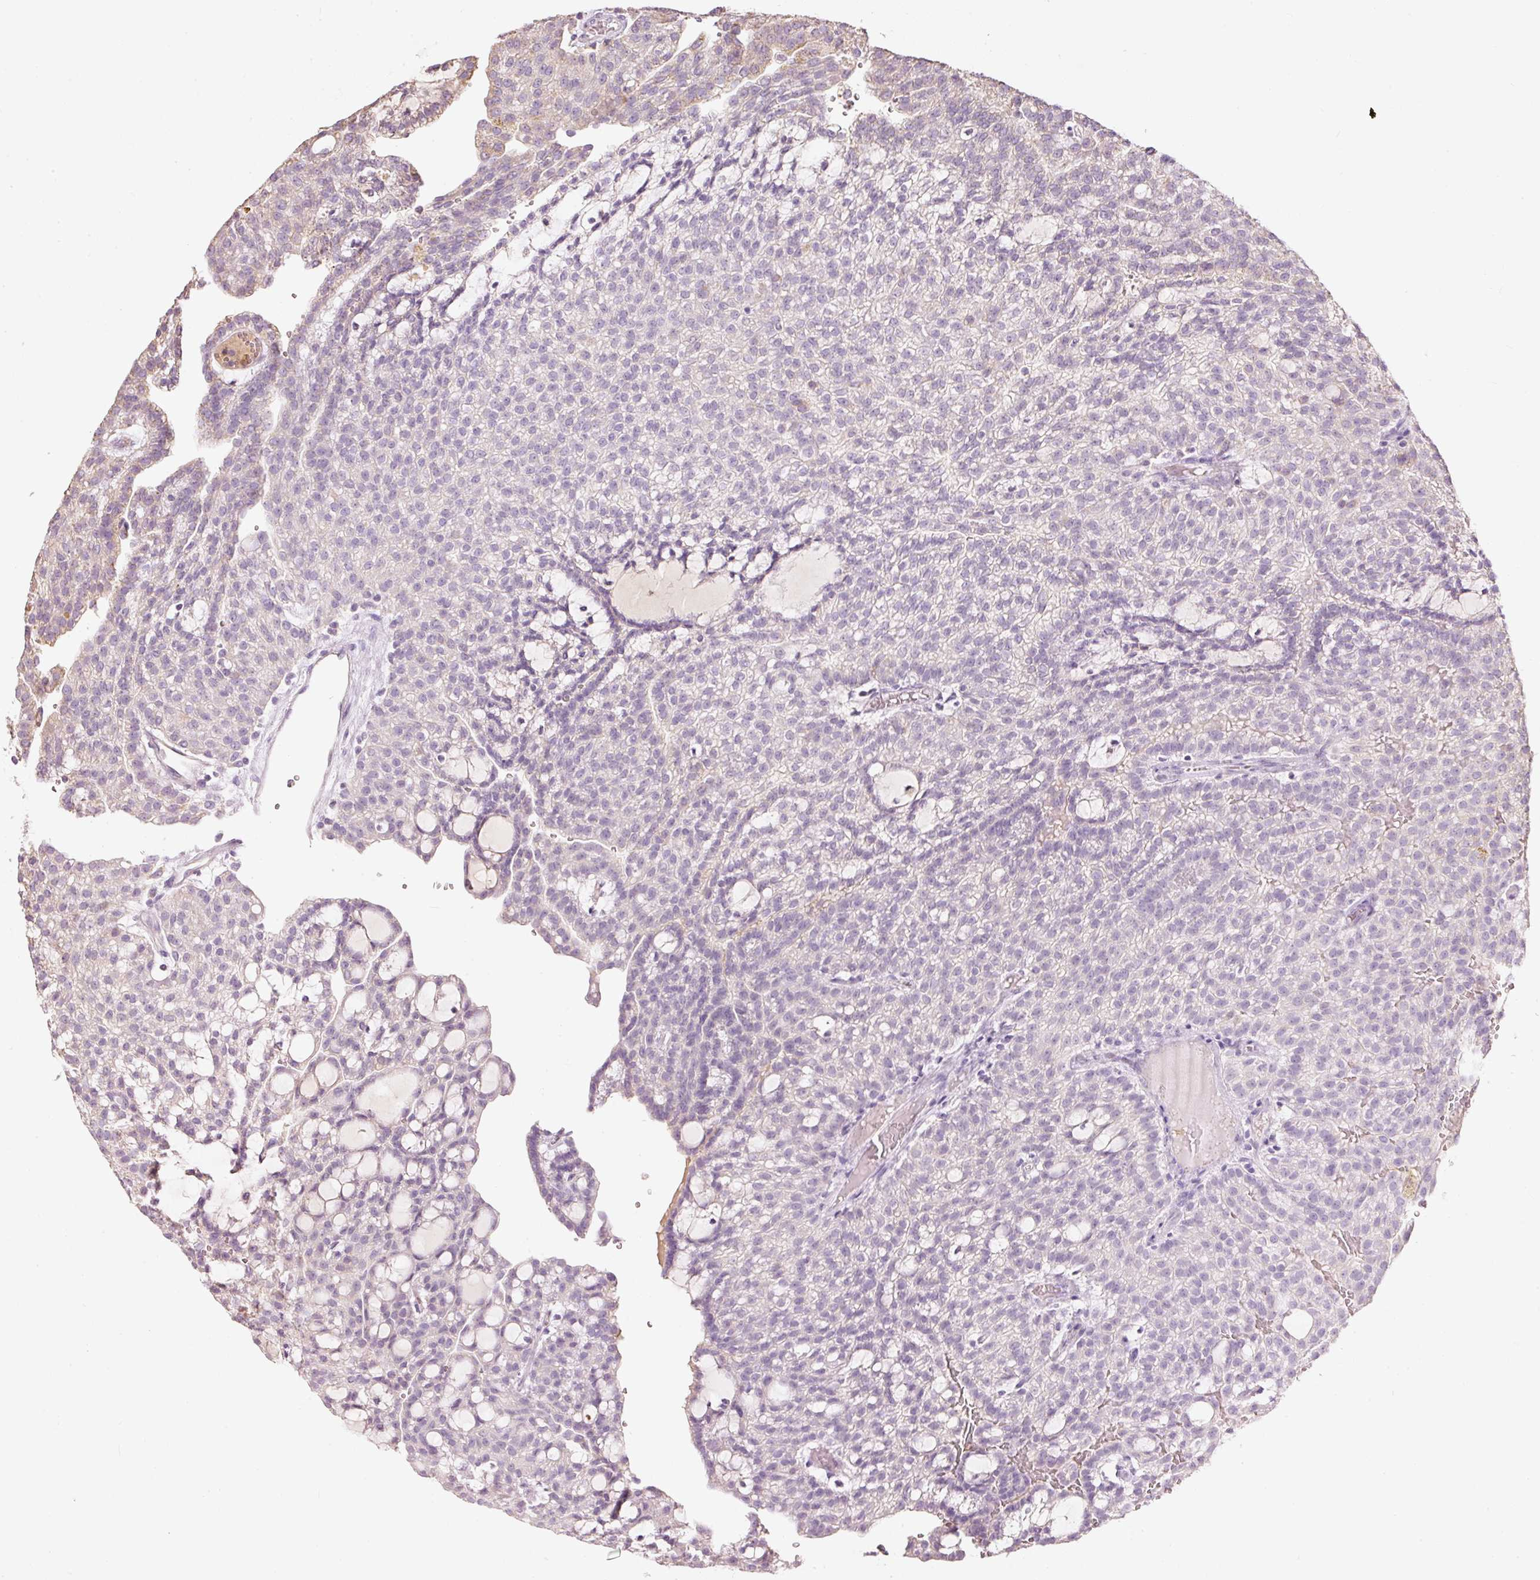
{"staining": {"intensity": "weak", "quantity": "<25%", "location": "cytoplasmic/membranous"}, "tissue": "renal cancer", "cell_type": "Tumor cells", "image_type": "cancer", "snomed": [{"axis": "morphology", "description": "Adenocarcinoma, NOS"}, {"axis": "topography", "description": "Kidney"}], "caption": "Micrograph shows no significant protein expression in tumor cells of adenocarcinoma (renal).", "gene": "PSENEN", "patient": {"sex": "male", "age": 63}}